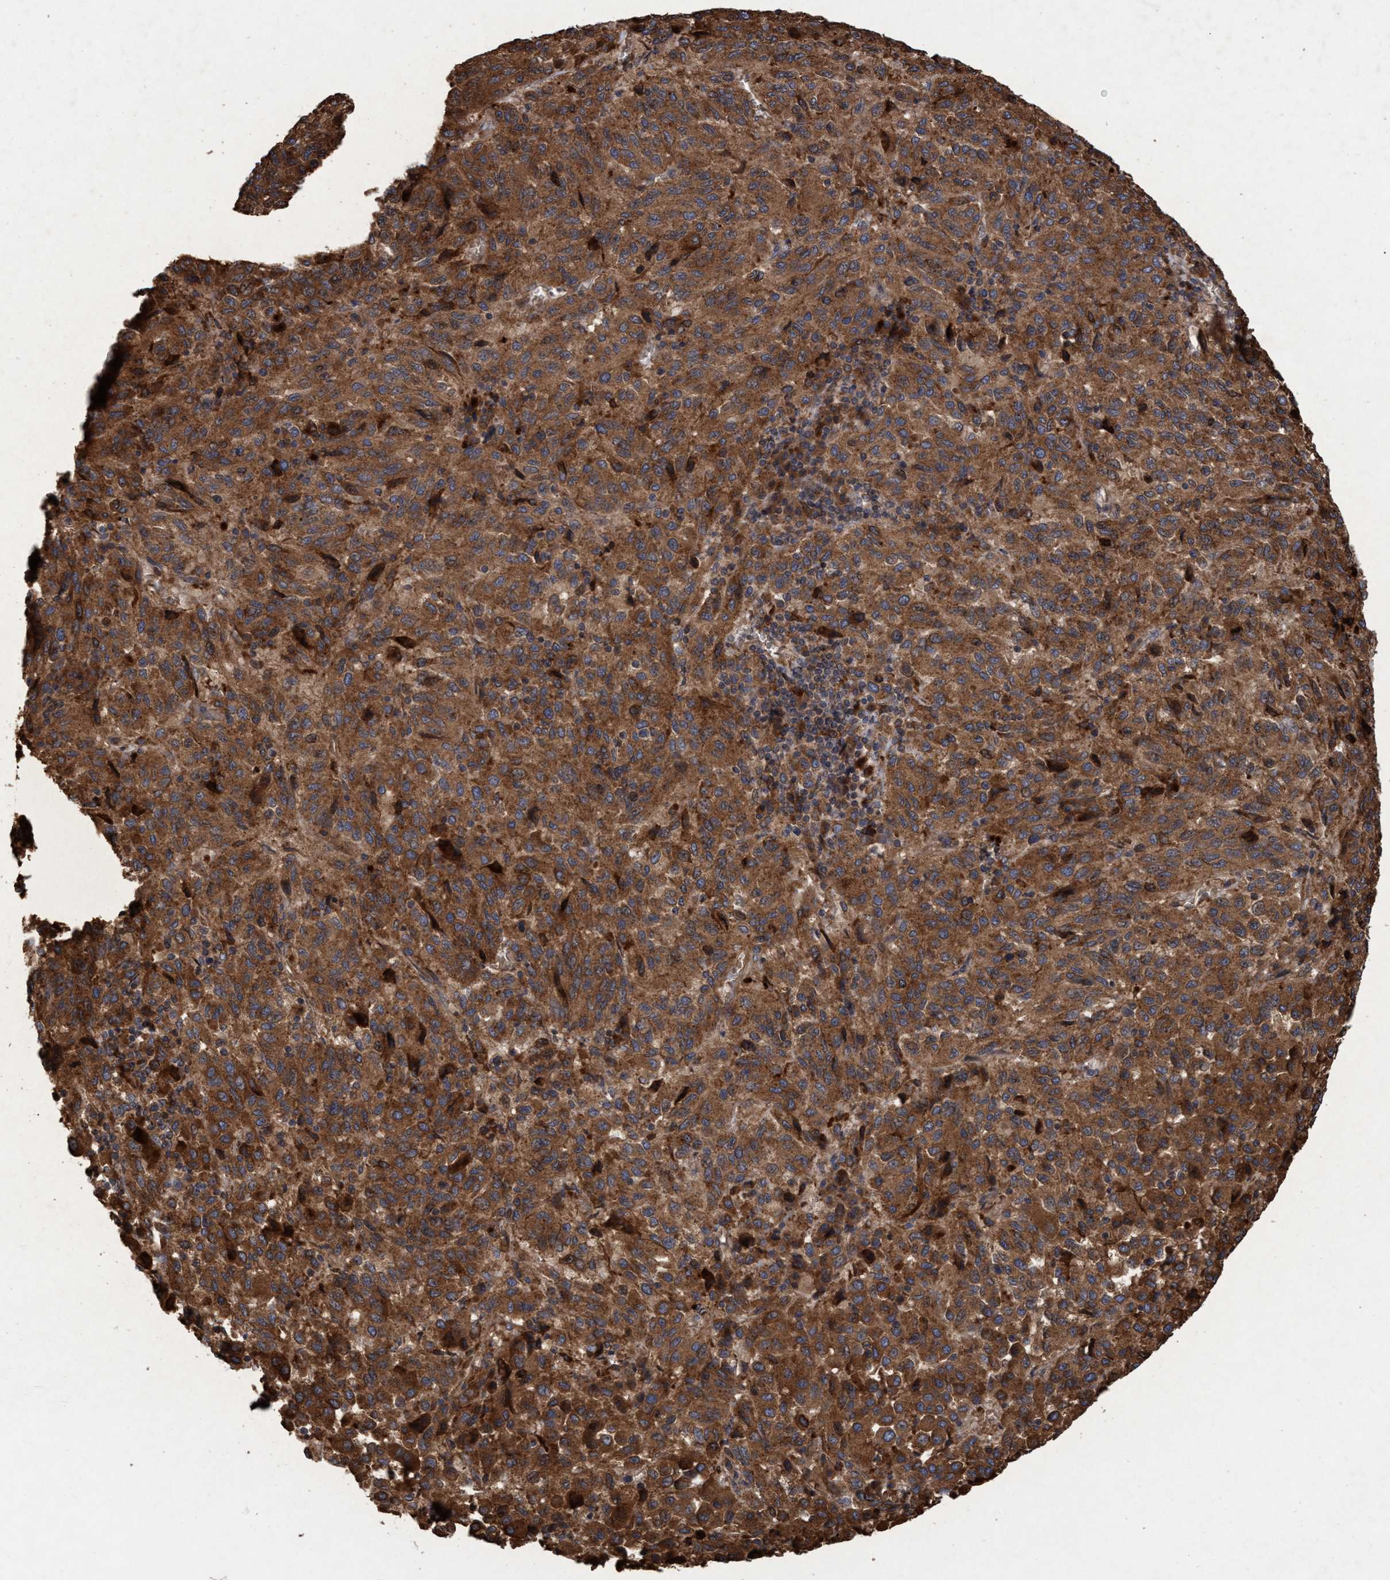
{"staining": {"intensity": "strong", "quantity": ">75%", "location": "cytoplasmic/membranous"}, "tissue": "melanoma", "cell_type": "Tumor cells", "image_type": "cancer", "snomed": [{"axis": "morphology", "description": "Malignant melanoma, Metastatic site"}, {"axis": "topography", "description": "Lung"}], "caption": "Immunohistochemical staining of human melanoma reveals high levels of strong cytoplasmic/membranous protein staining in about >75% of tumor cells.", "gene": "CHMP6", "patient": {"sex": "male", "age": 64}}